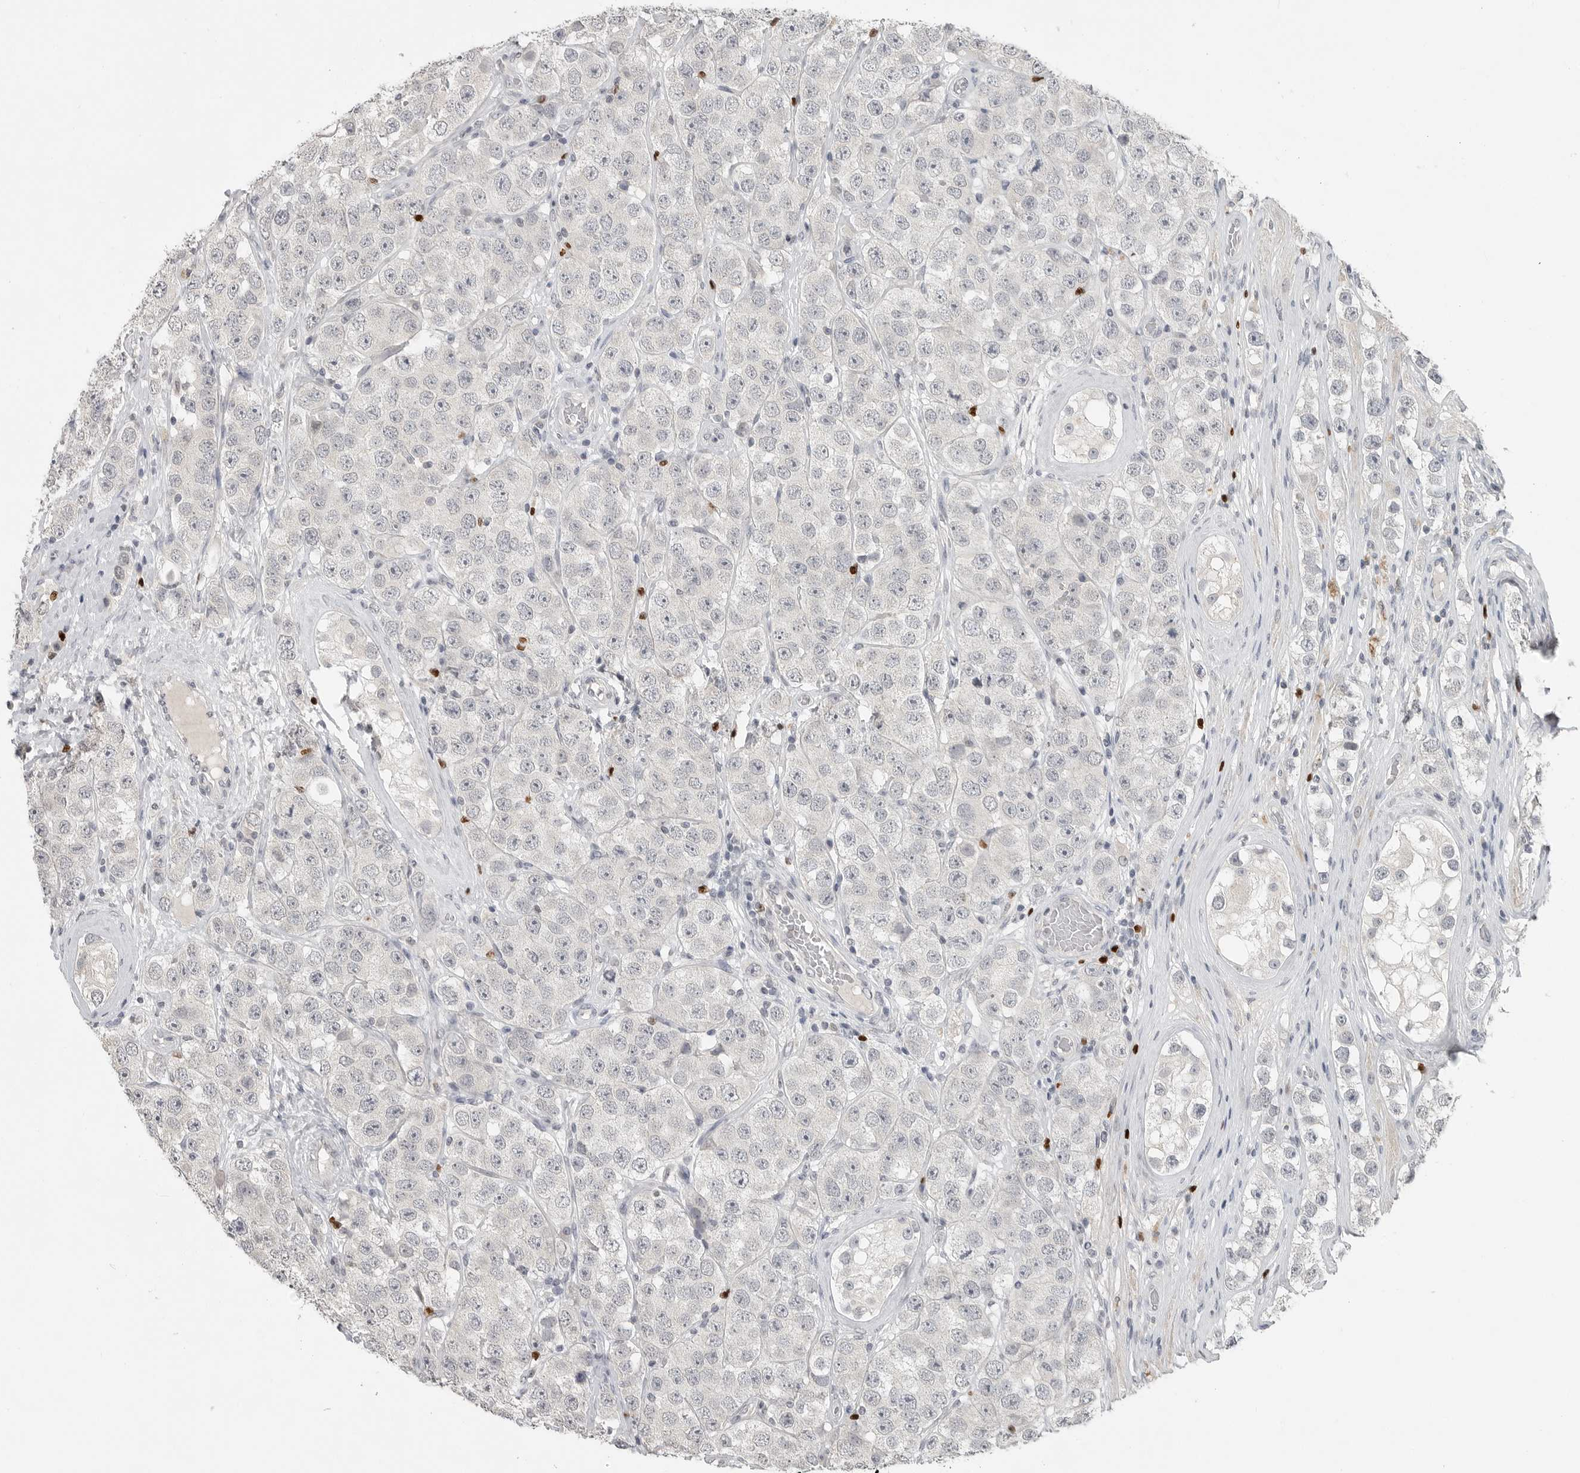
{"staining": {"intensity": "negative", "quantity": "none", "location": "none"}, "tissue": "testis cancer", "cell_type": "Tumor cells", "image_type": "cancer", "snomed": [{"axis": "morphology", "description": "Seminoma, NOS"}, {"axis": "topography", "description": "Testis"}], "caption": "The IHC photomicrograph has no significant expression in tumor cells of testis cancer (seminoma) tissue. Nuclei are stained in blue.", "gene": "FOXP3", "patient": {"sex": "male", "age": 28}}